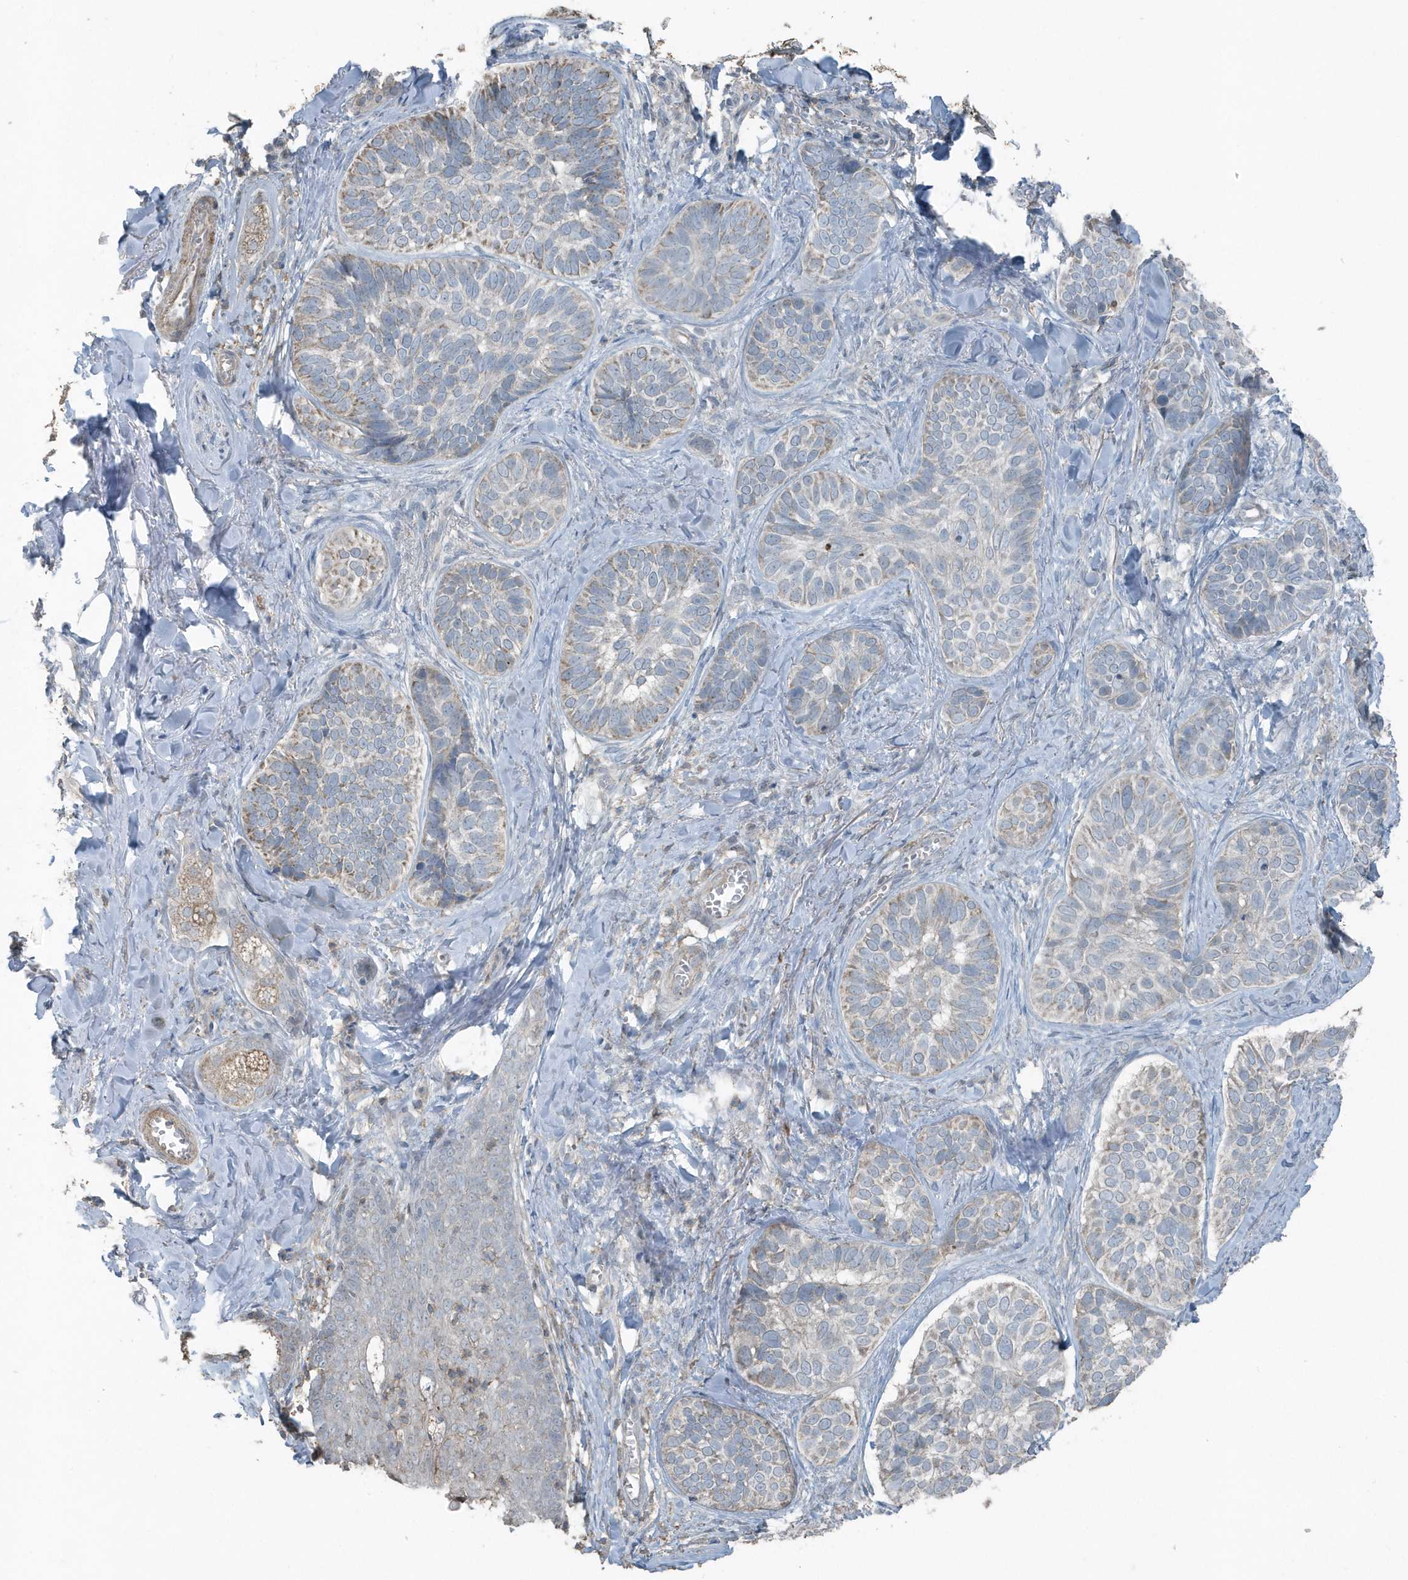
{"staining": {"intensity": "weak", "quantity": "<25%", "location": "cytoplasmic/membranous"}, "tissue": "skin cancer", "cell_type": "Tumor cells", "image_type": "cancer", "snomed": [{"axis": "morphology", "description": "Basal cell carcinoma"}, {"axis": "topography", "description": "Skin"}], "caption": "Human skin basal cell carcinoma stained for a protein using immunohistochemistry (IHC) reveals no positivity in tumor cells.", "gene": "ACTC1", "patient": {"sex": "male", "age": 62}}